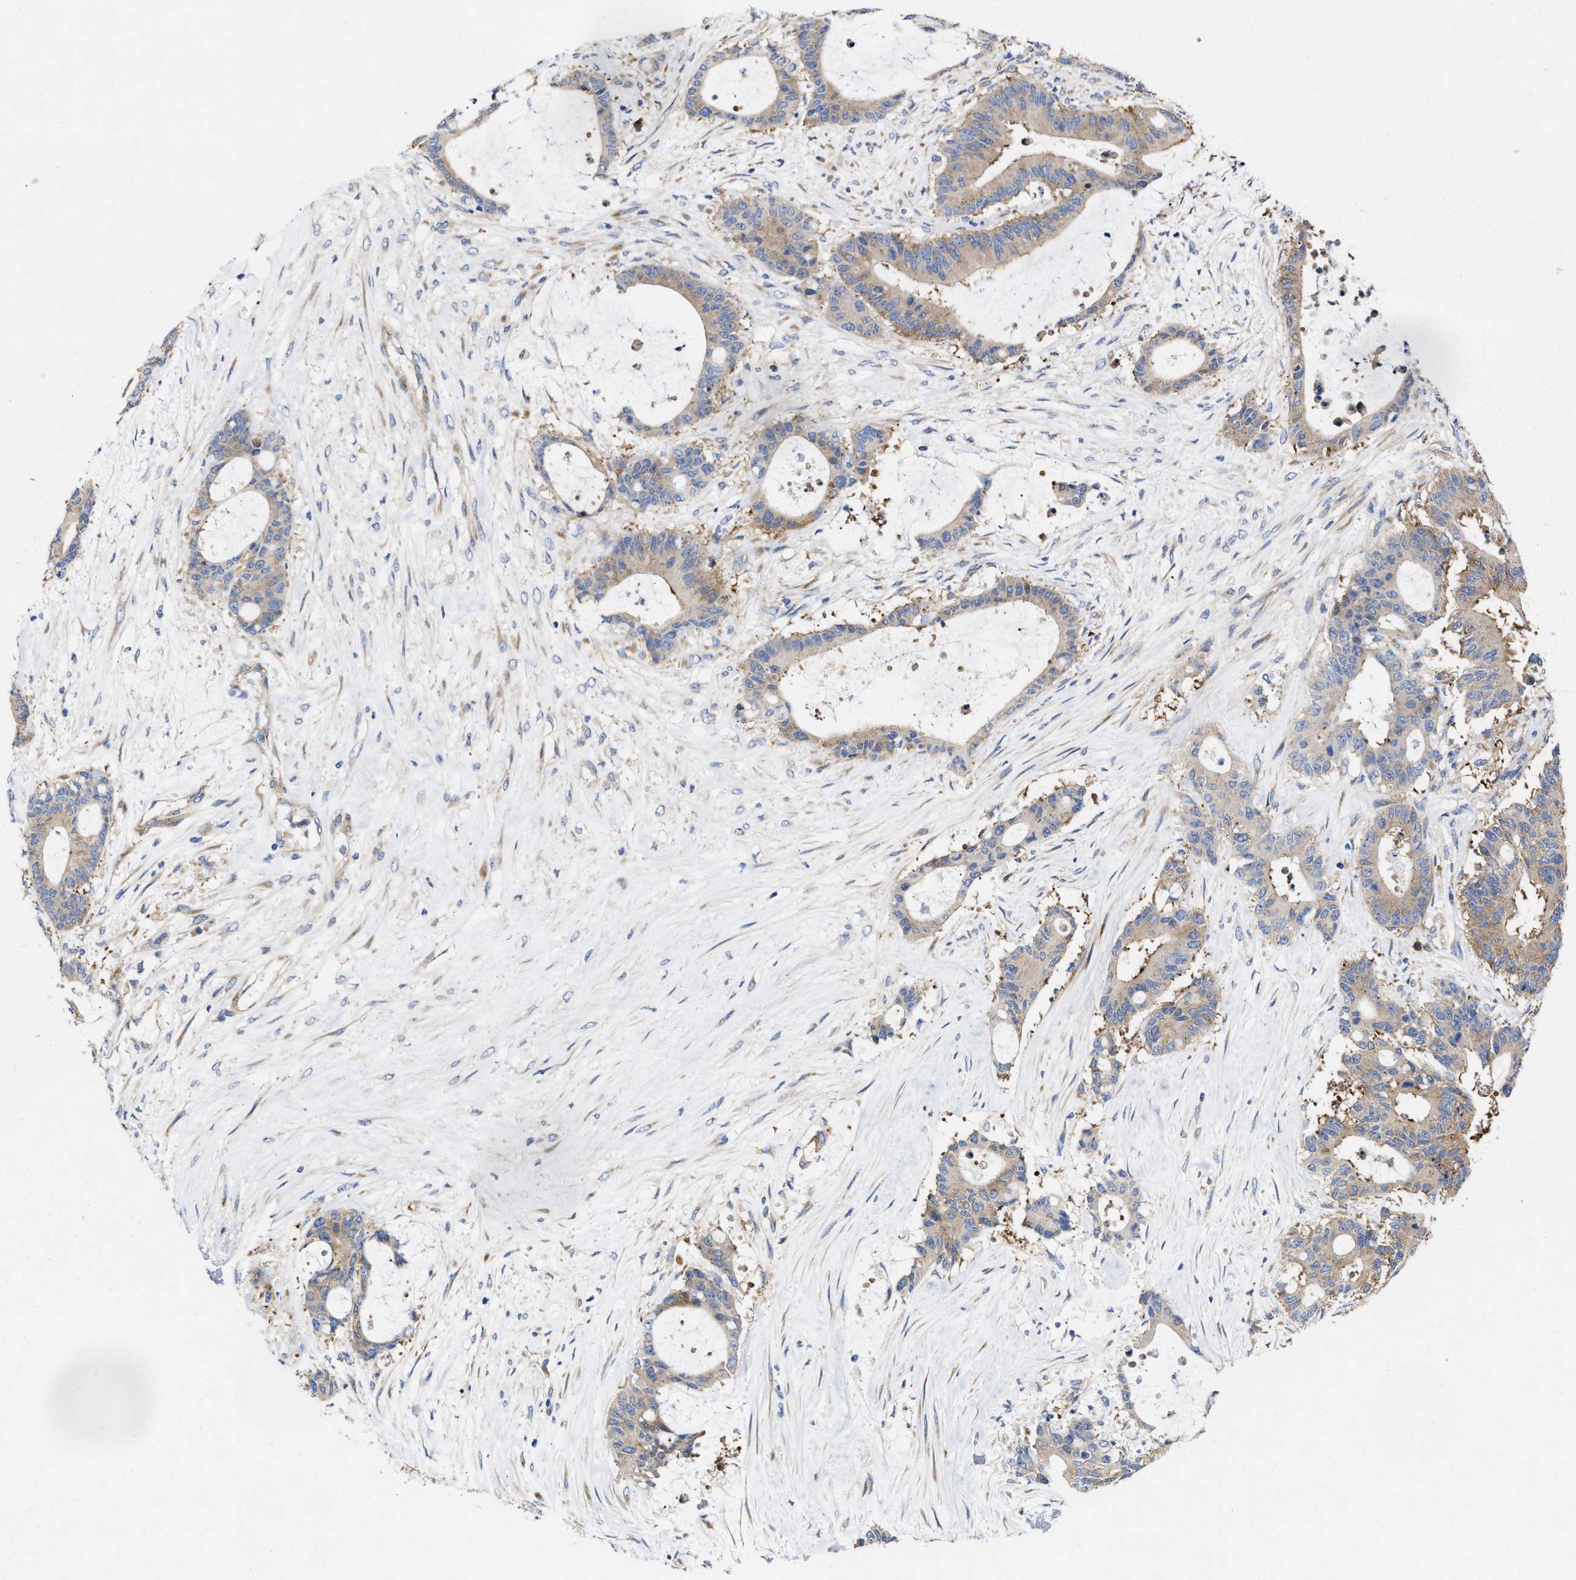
{"staining": {"intensity": "moderate", "quantity": "25%-75%", "location": "cytoplasmic/membranous"}, "tissue": "liver cancer", "cell_type": "Tumor cells", "image_type": "cancer", "snomed": [{"axis": "morphology", "description": "Cholangiocarcinoma"}, {"axis": "topography", "description": "Liver"}], "caption": "Cholangiocarcinoma (liver) stained with a brown dye shows moderate cytoplasmic/membranous positive expression in about 25%-75% of tumor cells.", "gene": "PPP1R15A", "patient": {"sex": "female", "age": 73}}